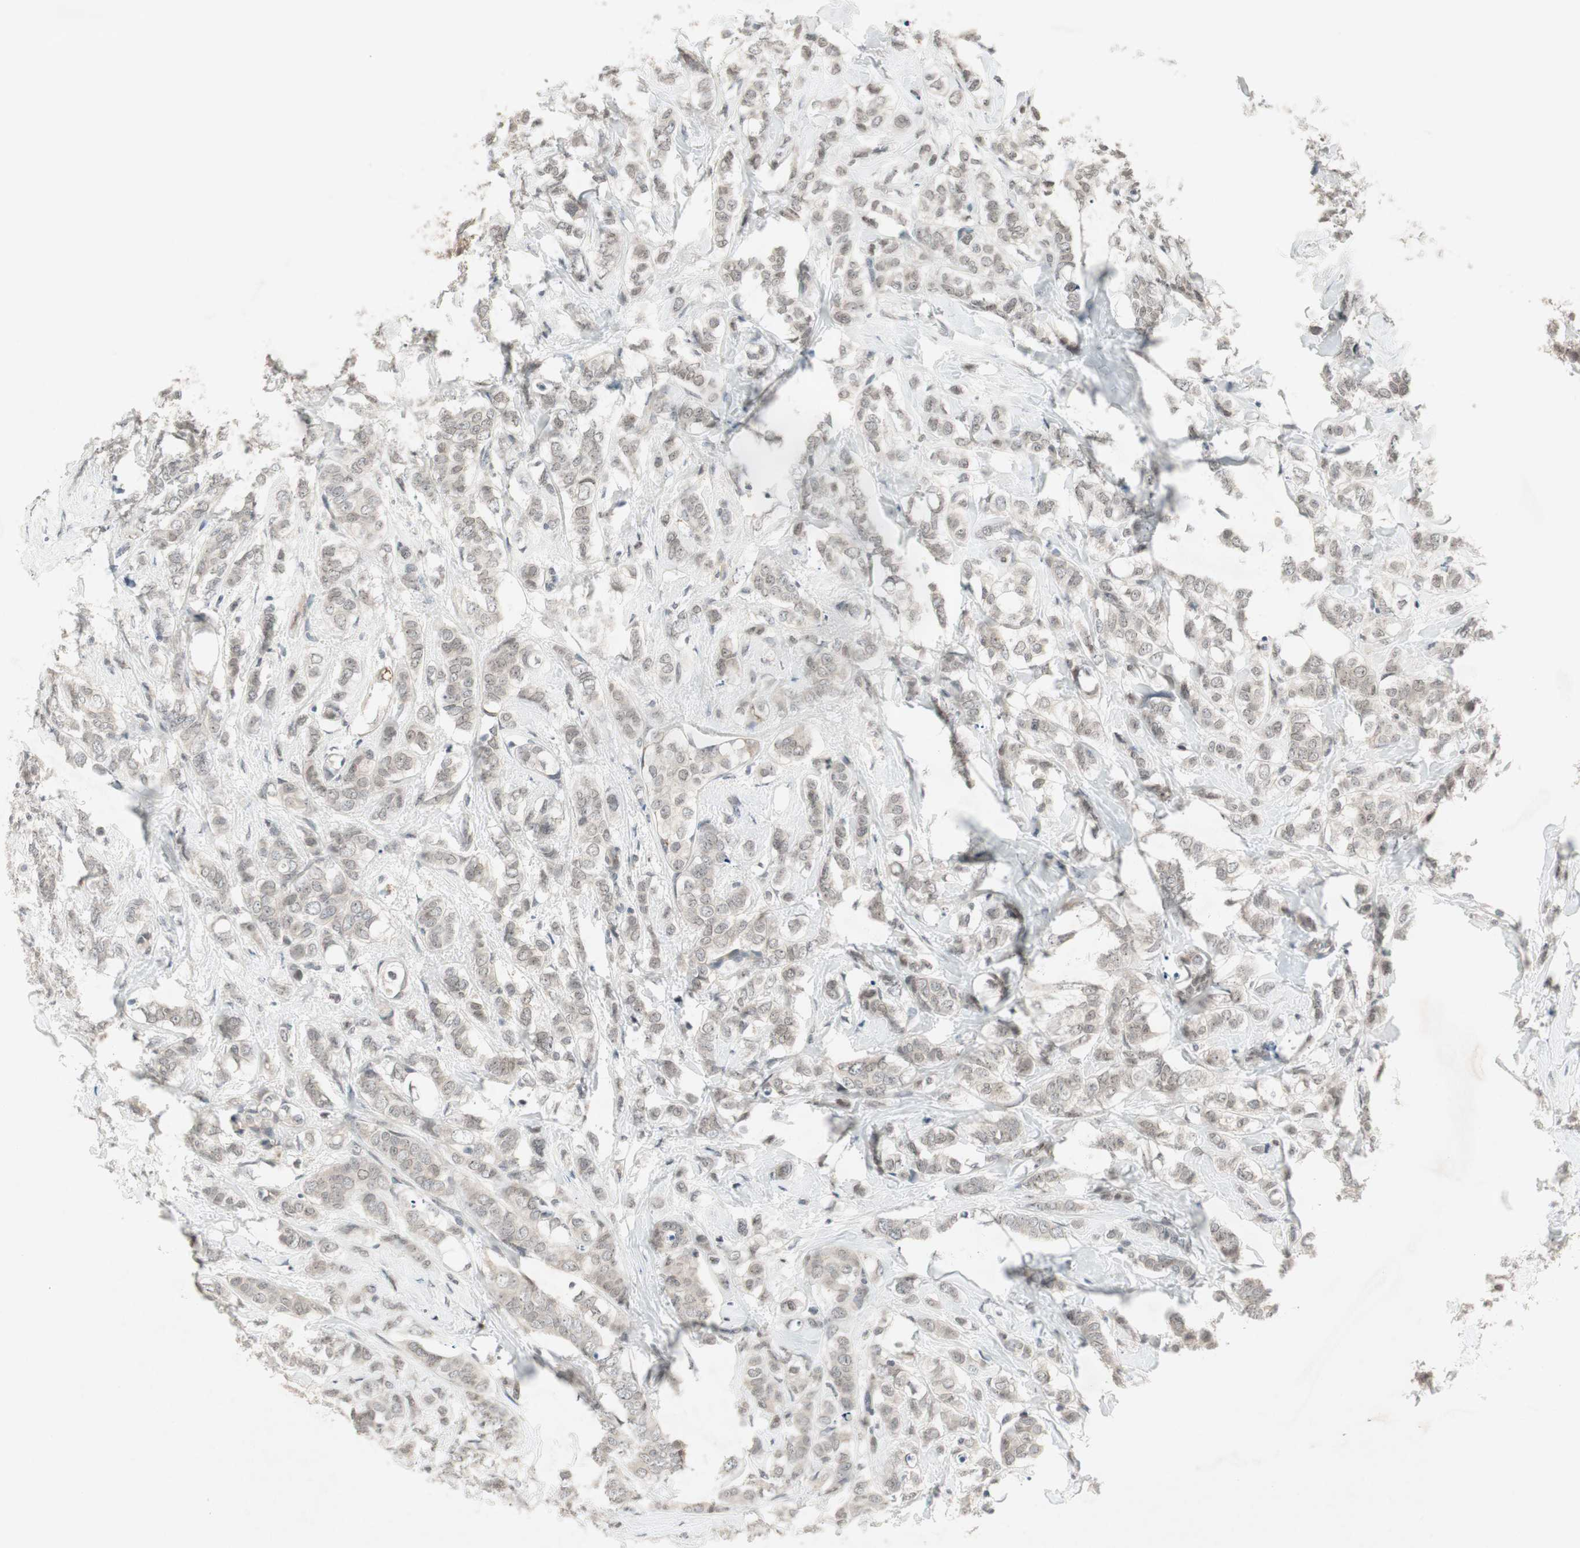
{"staining": {"intensity": "weak", "quantity": "25%-75%", "location": "cytoplasmic/membranous,nuclear"}, "tissue": "breast cancer", "cell_type": "Tumor cells", "image_type": "cancer", "snomed": [{"axis": "morphology", "description": "Lobular carcinoma"}, {"axis": "topography", "description": "Breast"}], "caption": "This histopathology image reveals immunohistochemistry (IHC) staining of human breast lobular carcinoma, with low weak cytoplasmic/membranous and nuclear staining in about 25%-75% of tumor cells.", "gene": "PGBD1", "patient": {"sex": "female", "age": 60}}